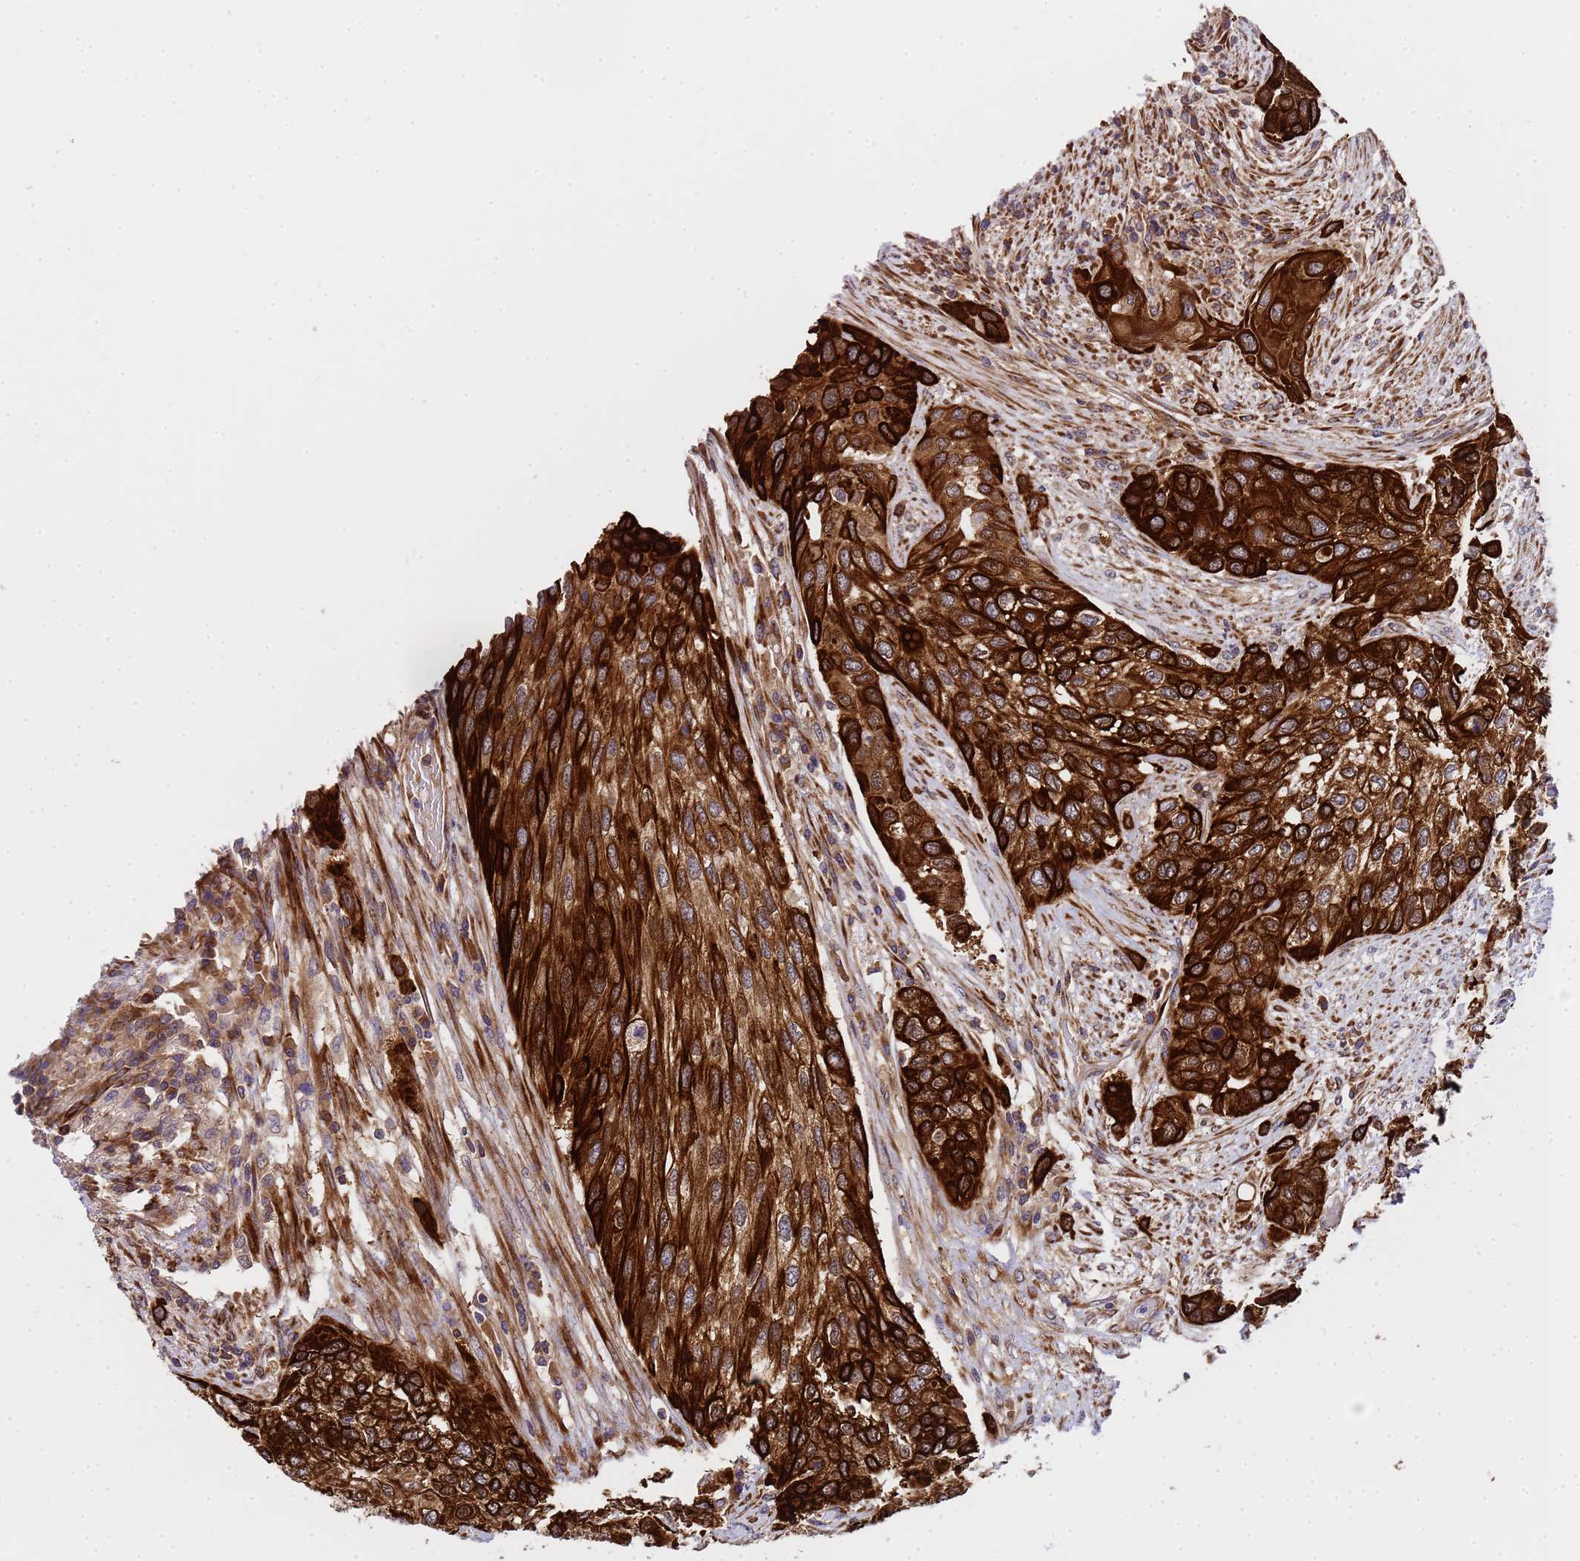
{"staining": {"intensity": "strong", "quantity": ">75%", "location": "cytoplasmic/membranous"}, "tissue": "urothelial cancer", "cell_type": "Tumor cells", "image_type": "cancer", "snomed": [{"axis": "morphology", "description": "Normal tissue, NOS"}, {"axis": "morphology", "description": "Urothelial carcinoma, High grade"}, {"axis": "topography", "description": "Vascular tissue"}, {"axis": "topography", "description": "Urinary bladder"}], "caption": "A high-resolution histopathology image shows immunohistochemistry staining of urothelial cancer, which displays strong cytoplasmic/membranous expression in approximately >75% of tumor cells.", "gene": "MOCS1", "patient": {"sex": "female", "age": 56}}